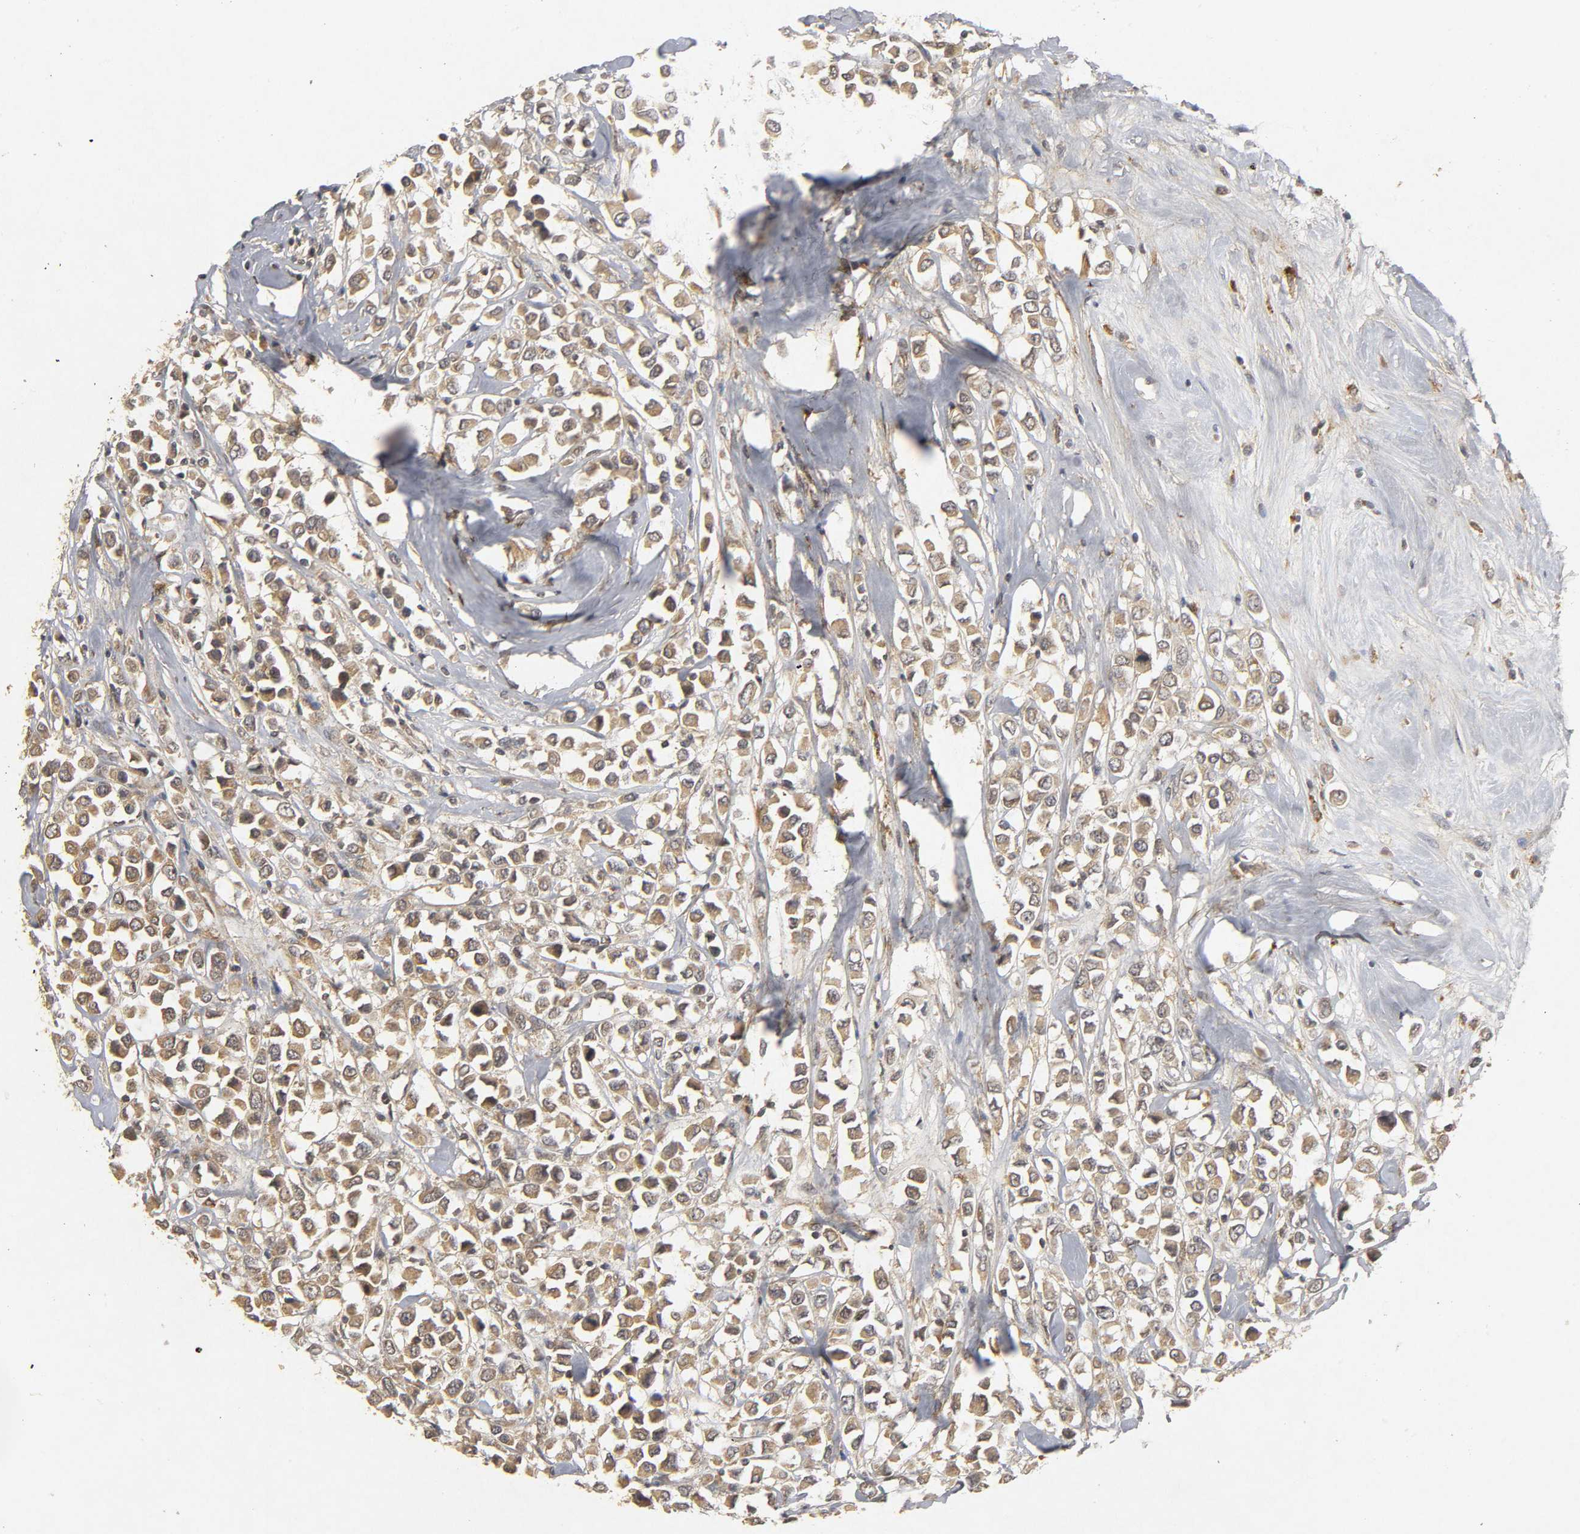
{"staining": {"intensity": "weak", "quantity": ">75%", "location": "cytoplasmic/membranous"}, "tissue": "breast cancer", "cell_type": "Tumor cells", "image_type": "cancer", "snomed": [{"axis": "morphology", "description": "Duct carcinoma"}, {"axis": "topography", "description": "Breast"}], "caption": "Breast infiltrating ductal carcinoma stained with immunohistochemistry (IHC) reveals weak cytoplasmic/membranous expression in about >75% of tumor cells.", "gene": "TRAF6", "patient": {"sex": "female", "age": 61}}